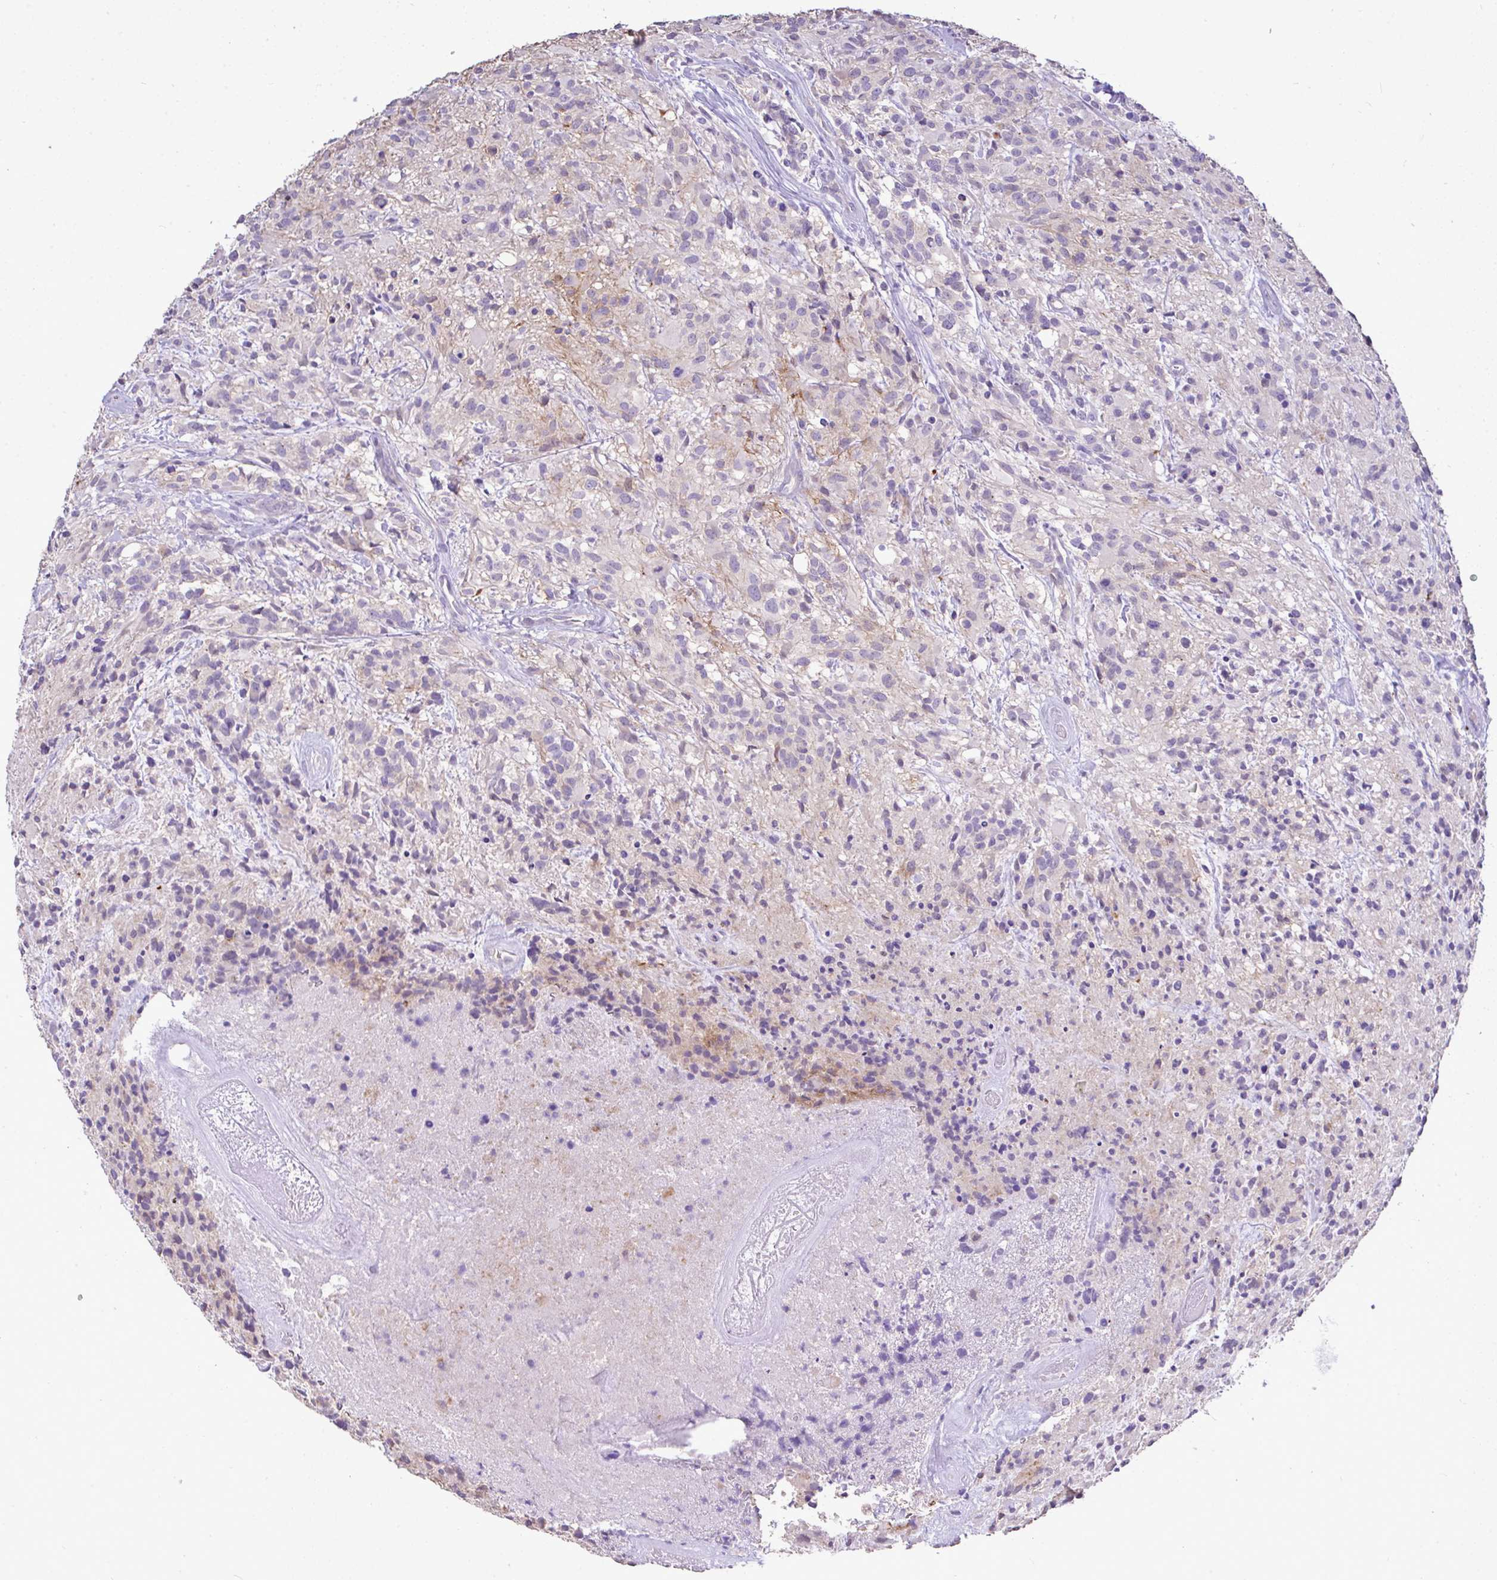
{"staining": {"intensity": "negative", "quantity": "none", "location": "none"}, "tissue": "glioma", "cell_type": "Tumor cells", "image_type": "cancer", "snomed": [{"axis": "morphology", "description": "Glioma, malignant, High grade"}, {"axis": "topography", "description": "Brain"}], "caption": "Glioma was stained to show a protein in brown. There is no significant expression in tumor cells.", "gene": "CTU1", "patient": {"sex": "female", "age": 67}}